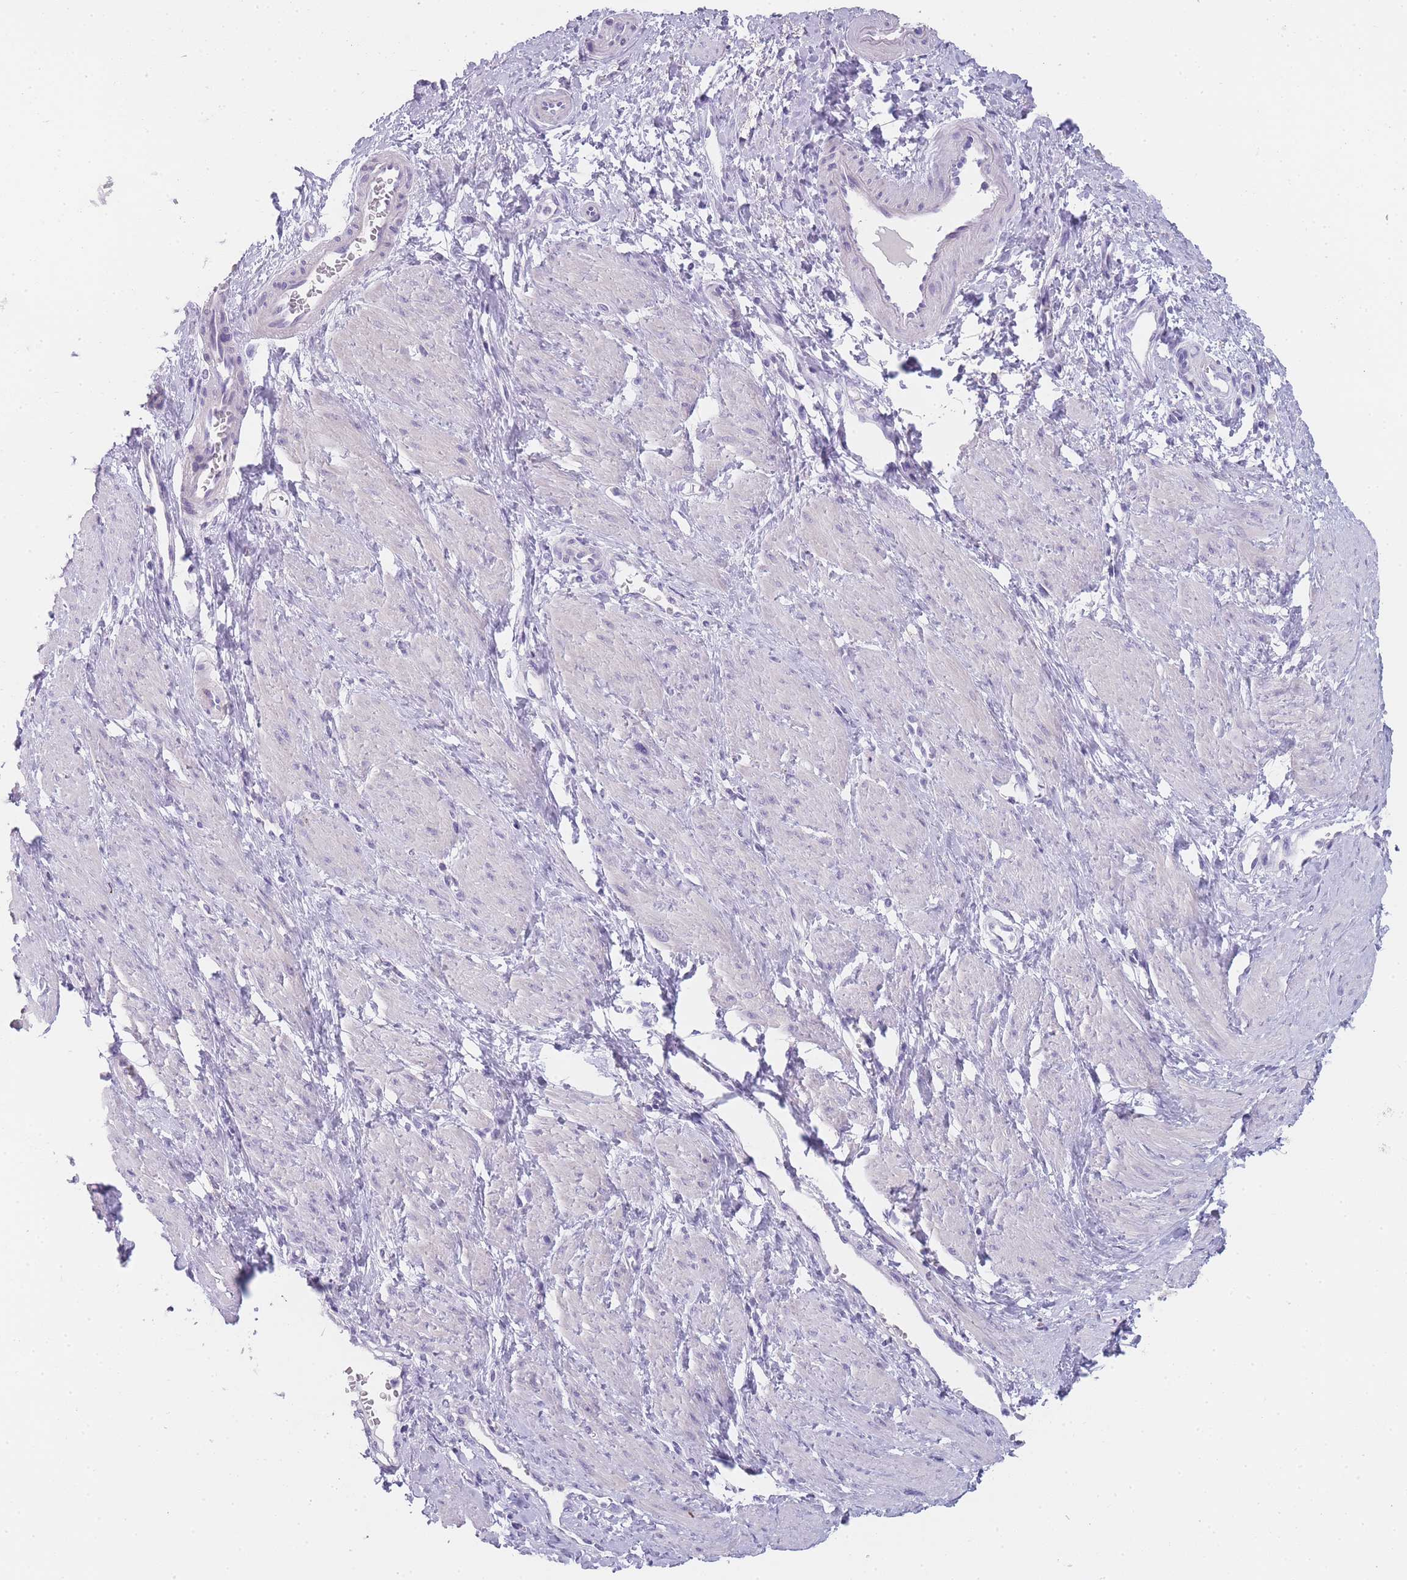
{"staining": {"intensity": "negative", "quantity": "none", "location": "none"}, "tissue": "smooth muscle", "cell_type": "Smooth muscle cells", "image_type": "normal", "snomed": [{"axis": "morphology", "description": "Normal tissue, NOS"}, {"axis": "topography", "description": "Smooth muscle"}, {"axis": "topography", "description": "Uterus"}], "caption": "Smooth muscle cells show no significant protein expression in normal smooth muscle.", "gene": "TCP11X1", "patient": {"sex": "female", "age": 39}}